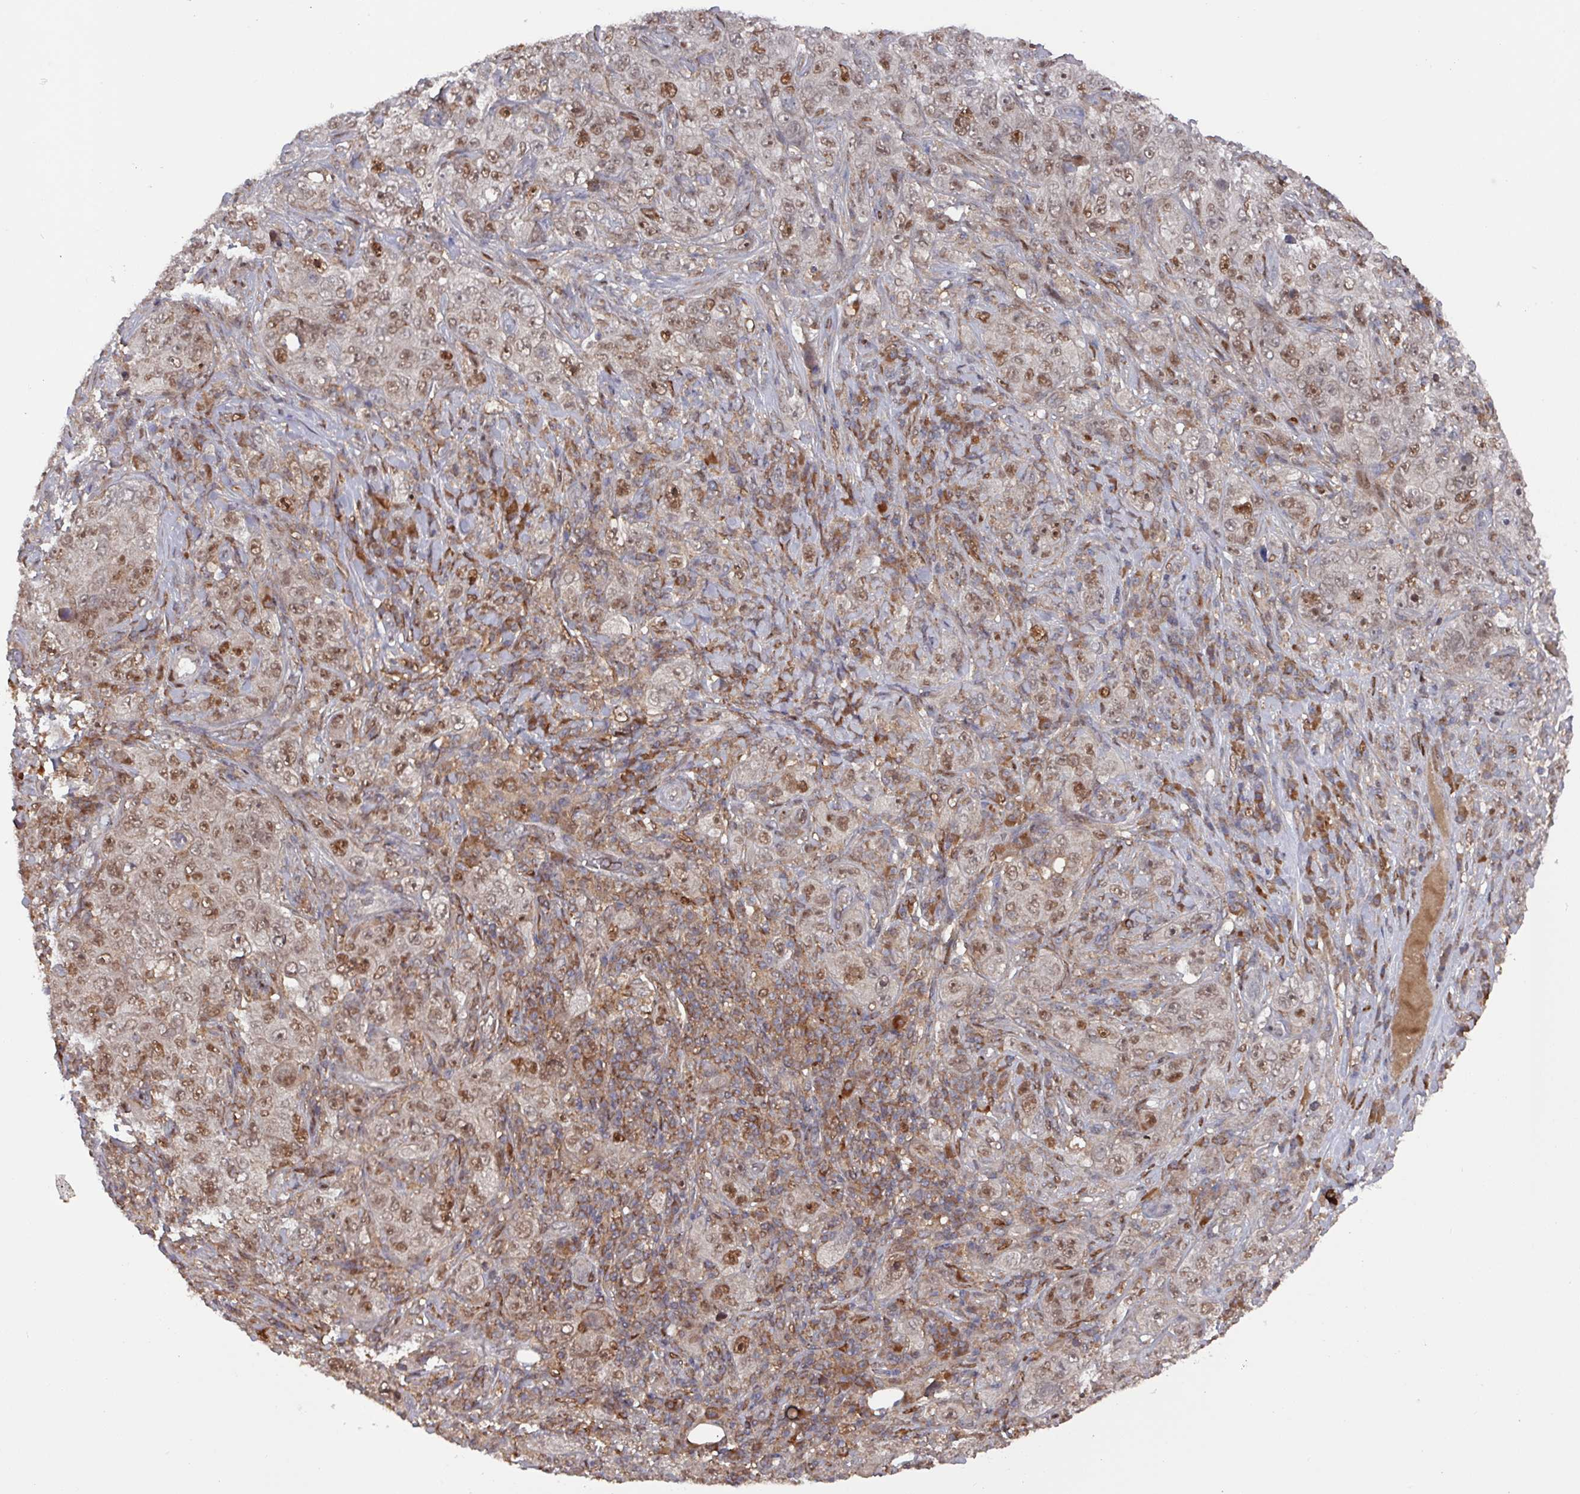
{"staining": {"intensity": "moderate", "quantity": ">75%", "location": "nuclear"}, "tissue": "pancreatic cancer", "cell_type": "Tumor cells", "image_type": "cancer", "snomed": [{"axis": "morphology", "description": "Adenocarcinoma, NOS"}, {"axis": "topography", "description": "Pancreas"}], "caption": "High-power microscopy captured an IHC micrograph of adenocarcinoma (pancreatic), revealing moderate nuclear staining in about >75% of tumor cells.", "gene": "PRRX1", "patient": {"sex": "male", "age": 68}}